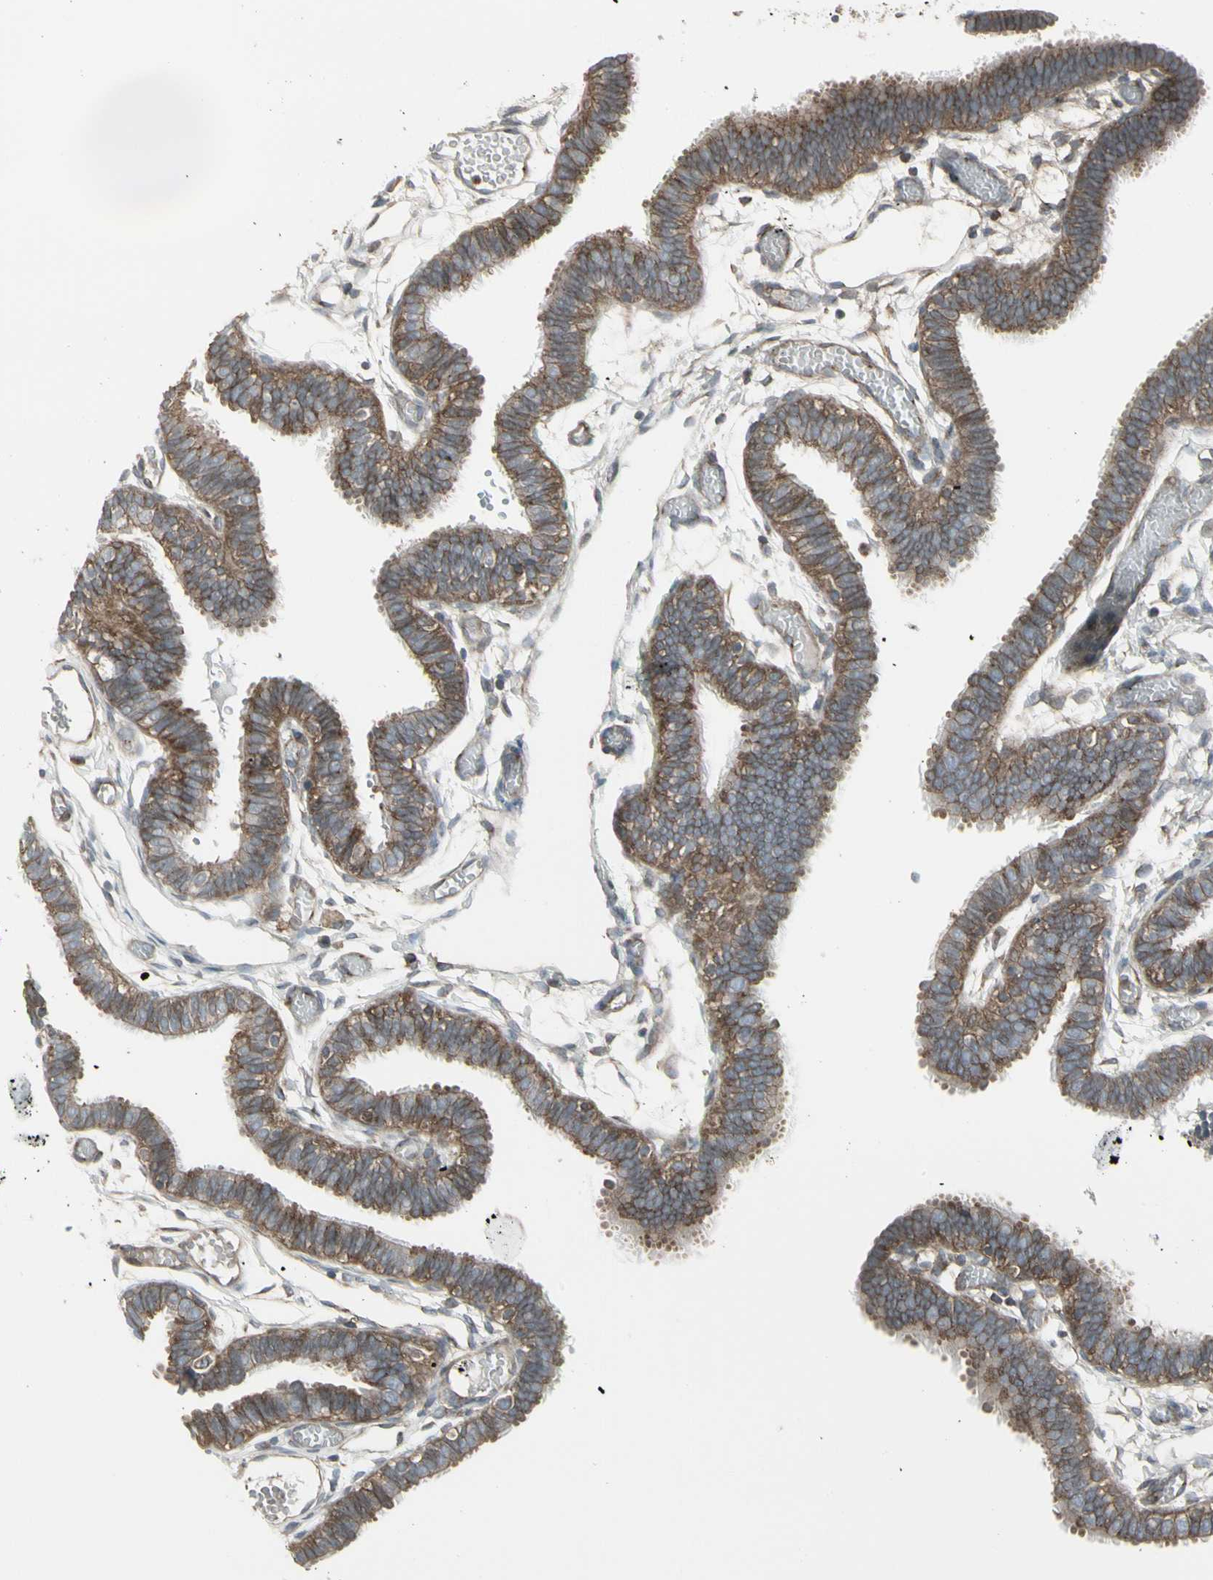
{"staining": {"intensity": "moderate", "quantity": ">75%", "location": "cytoplasmic/membranous"}, "tissue": "fallopian tube", "cell_type": "Glandular cells", "image_type": "normal", "snomed": [{"axis": "morphology", "description": "Normal tissue, NOS"}, {"axis": "topography", "description": "Fallopian tube"}], "caption": "Immunohistochemical staining of unremarkable human fallopian tube demonstrates moderate cytoplasmic/membranous protein expression in about >75% of glandular cells.", "gene": "EPS15", "patient": {"sex": "female", "age": 29}}